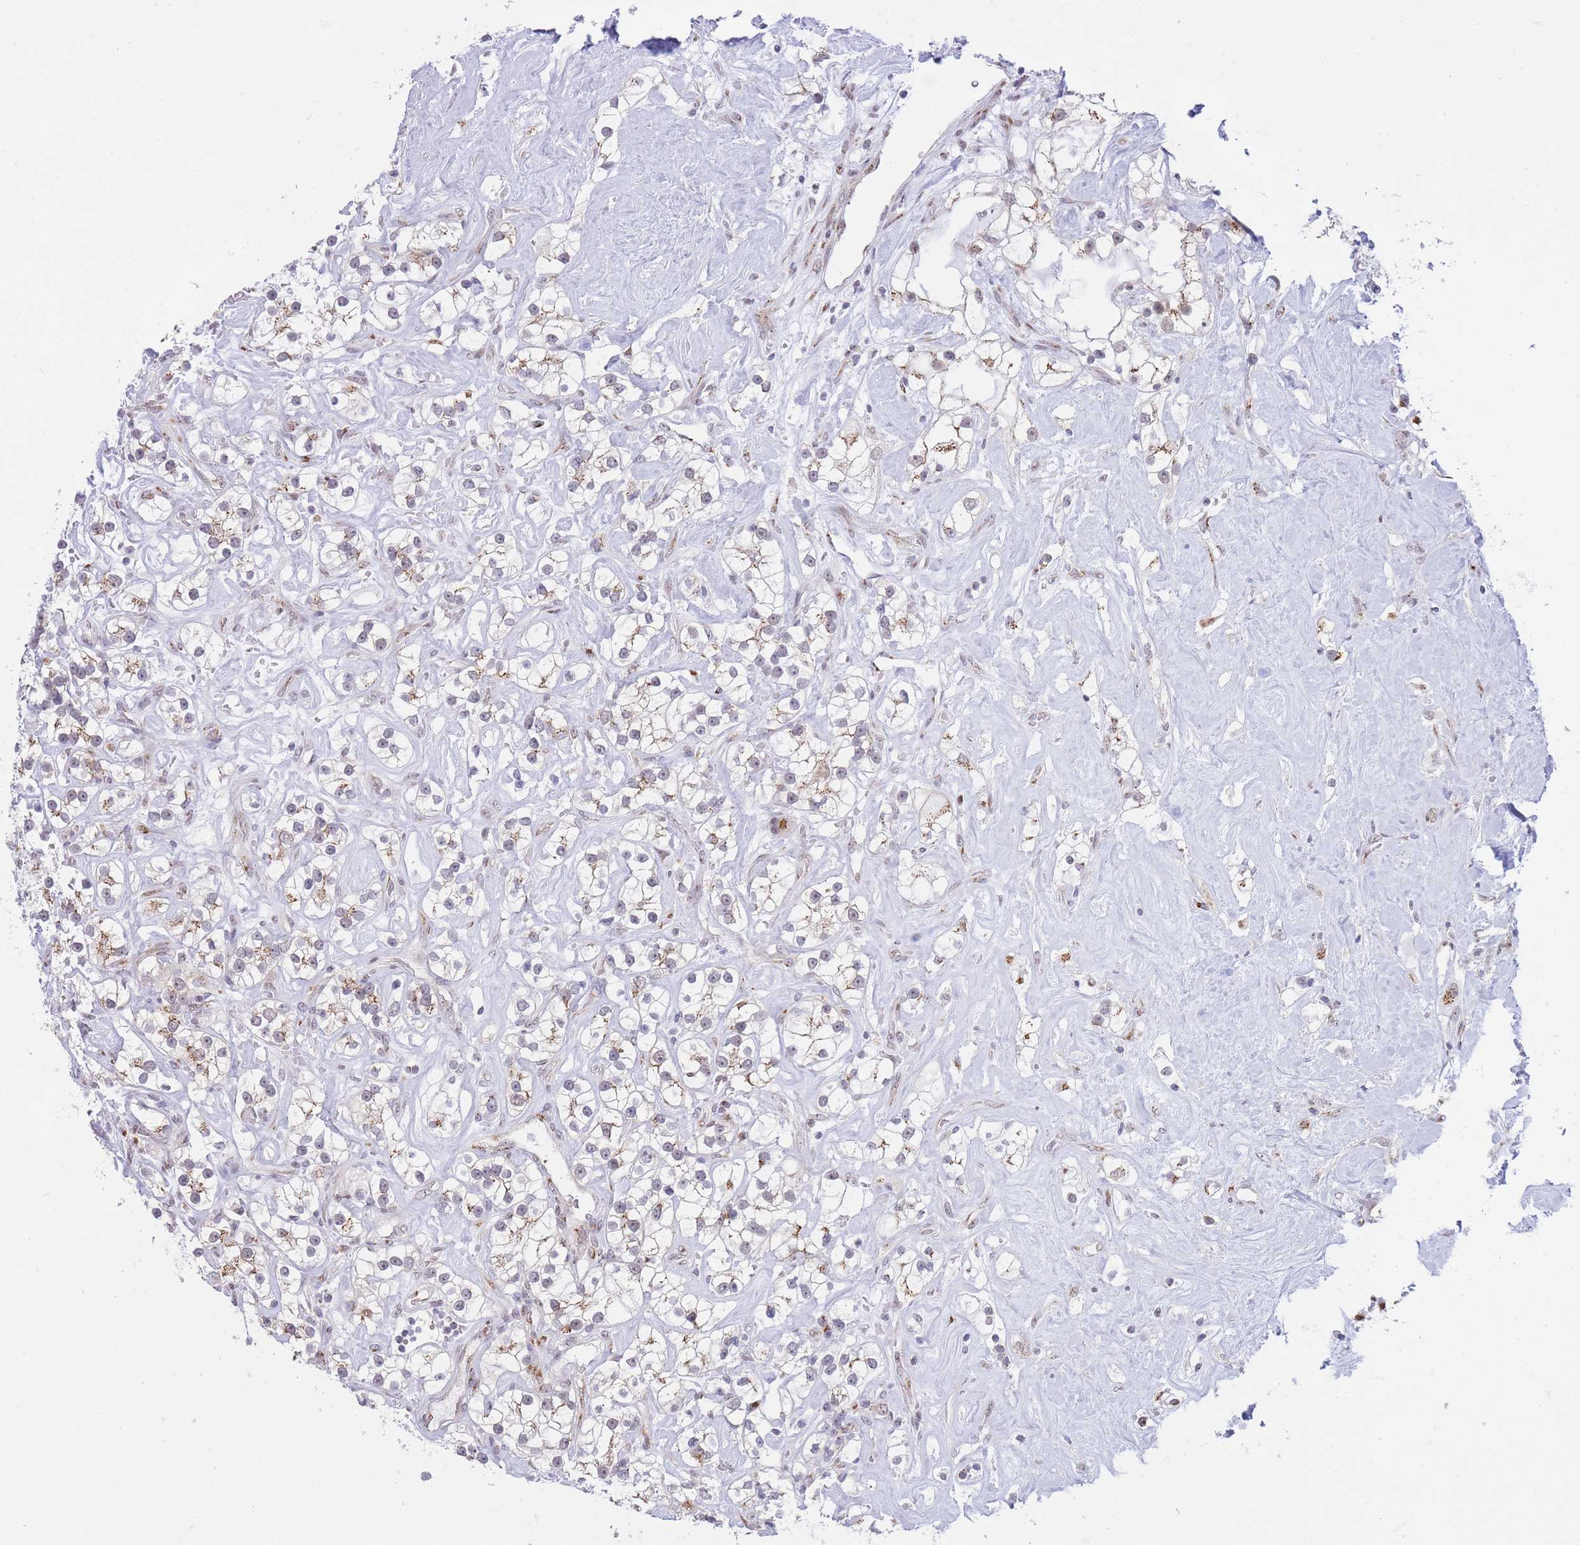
{"staining": {"intensity": "moderate", "quantity": "25%-75%", "location": "cytoplasmic/membranous"}, "tissue": "renal cancer", "cell_type": "Tumor cells", "image_type": "cancer", "snomed": [{"axis": "morphology", "description": "Adenocarcinoma, NOS"}, {"axis": "topography", "description": "Kidney"}], "caption": "This is an image of IHC staining of renal cancer, which shows moderate staining in the cytoplasmic/membranous of tumor cells.", "gene": "INO80C", "patient": {"sex": "male", "age": 77}}